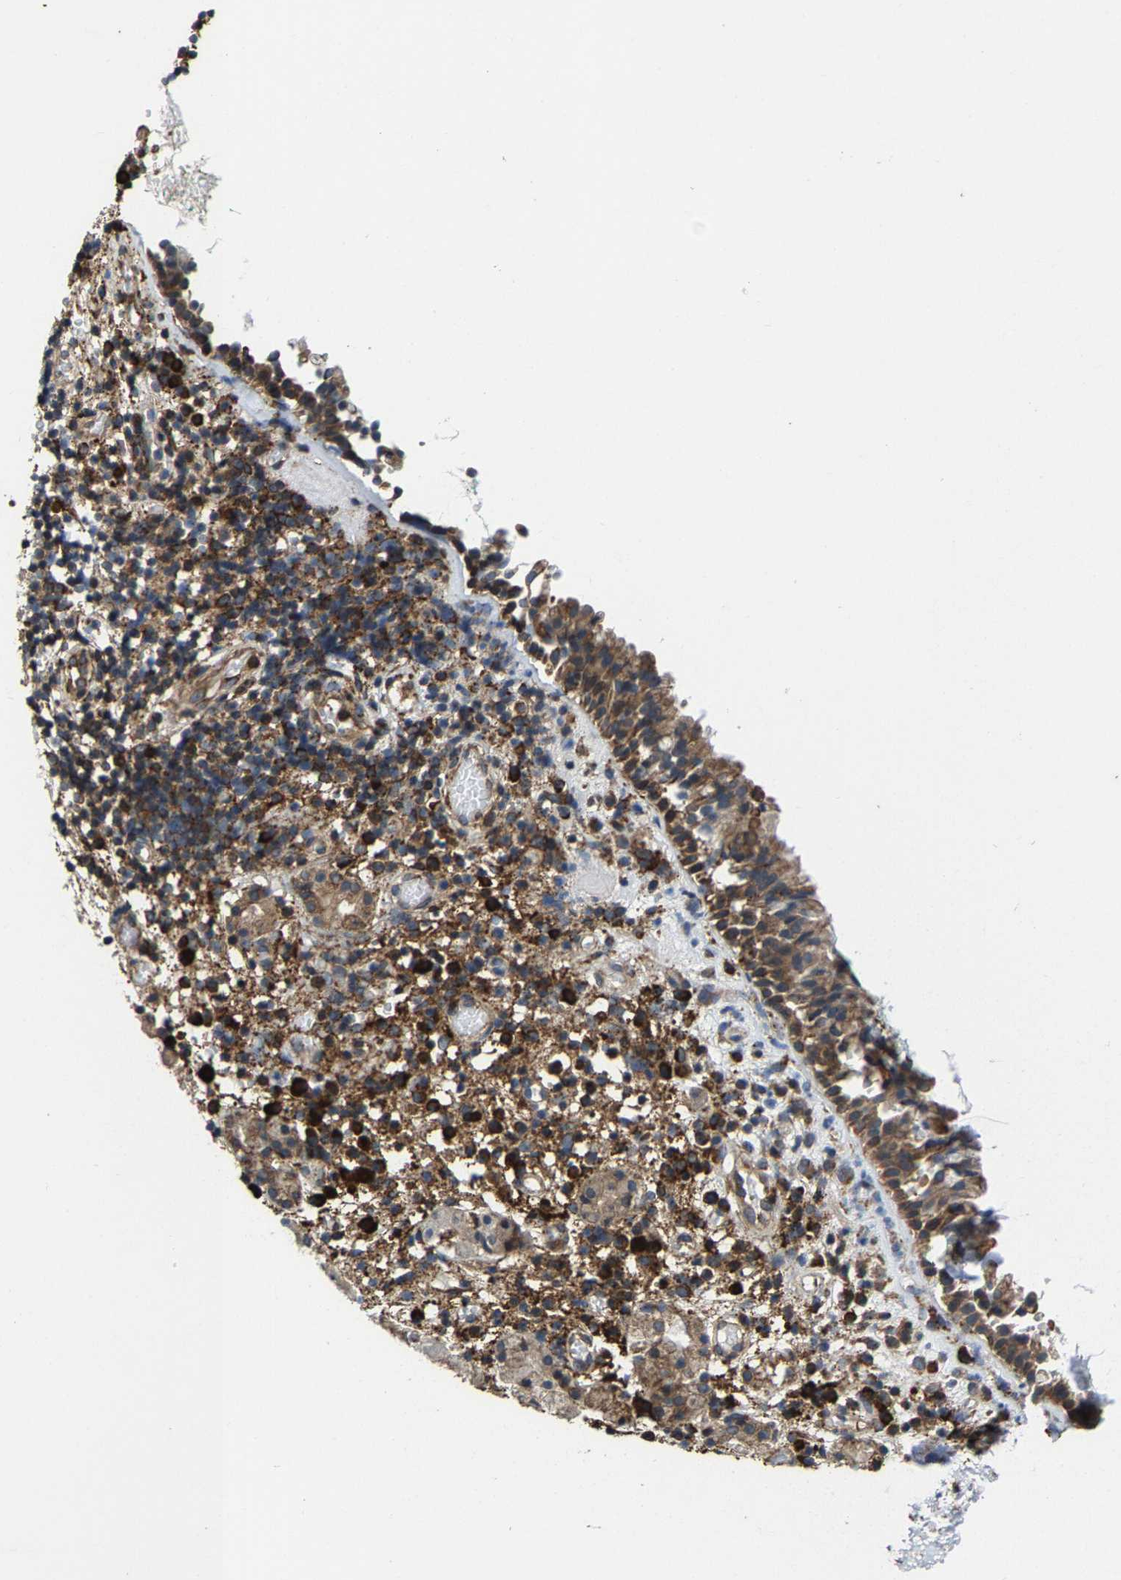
{"staining": {"intensity": "moderate", "quantity": ">75%", "location": "cytoplasmic/membranous"}, "tissue": "nasopharynx", "cell_type": "Respiratory epithelial cells", "image_type": "normal", "snomed": [{"axis": "morphology", "description": "Normal tissue, NOS"}, {"axis": "morphology", "description": "Basal cell carcinoma"}, {"axis": "topography", "description": "Cartilage tissue"}, {"axis": "topography", "description": "Nasopharynx"}, {"axis": "topography", "description": "Oral tissue"}], "caption": "Immunohistochemistry (IHC) (DAB (3,3'-diaminobenzidine)) staining of benign nasopharynx displays moderate cytoplasmic/membranous protein expression in about >75% of respiratory epithelial cells.", "gene": "FGD3", "patient": {"sex": "female", "age": 77}}